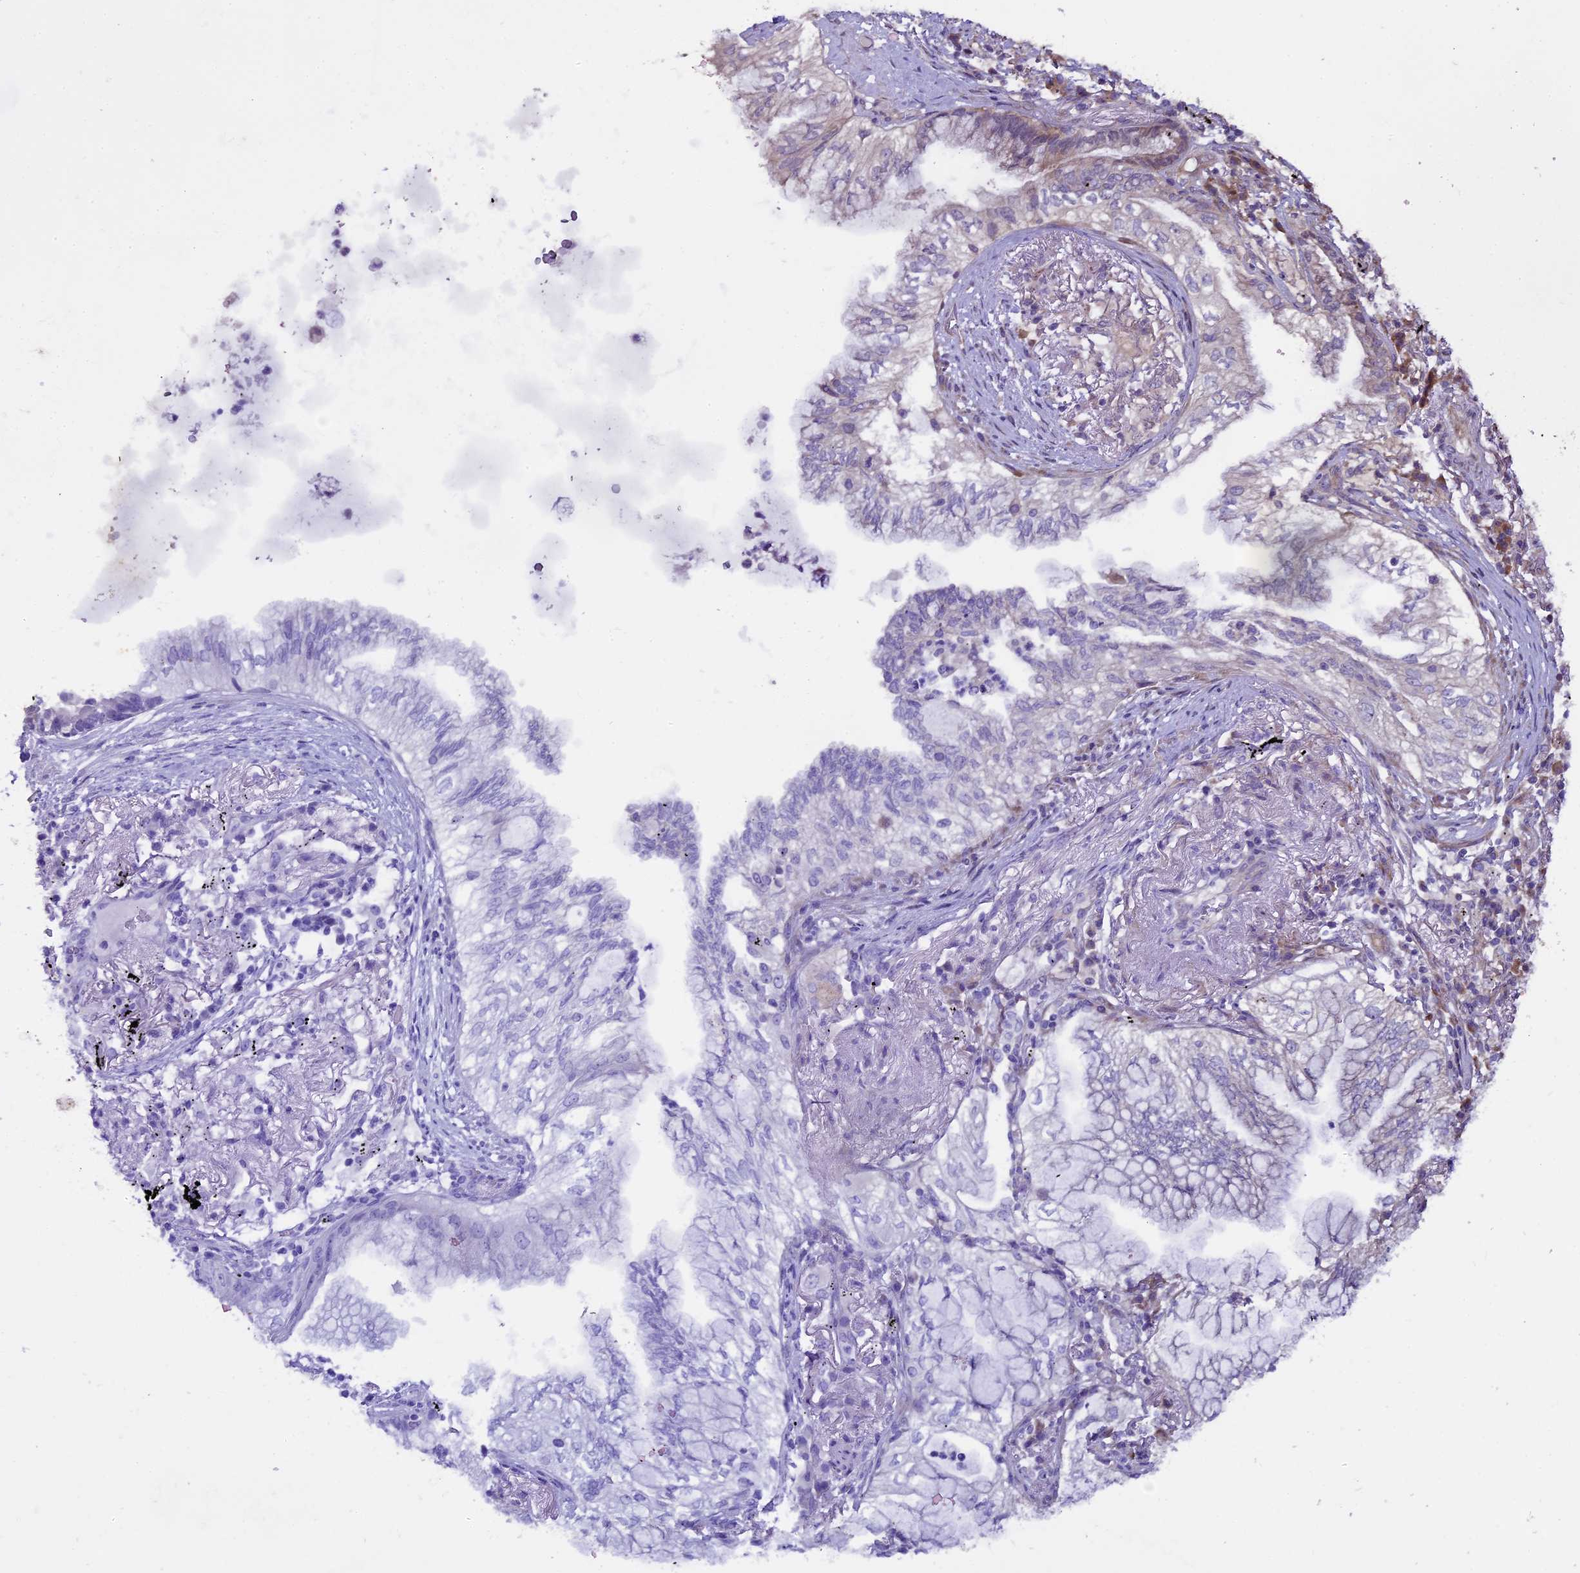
{"staining": {"intensity": "negative", "quantity": "none", "location": "none"}, "tissue": "lung cancer", "cell_type": "Tumor cells", "image_type": "cancer", "snomed": [{"axis": "morphology", "description": "Adenocarcinoma, NOS"}, {"axis": "topography", "description": "Lung"}], "caption": "There is no significant staining in tumor cells of lung cancer.", "gene": "SPIRE1", "patient": {"sex": "female", "age": 70}}